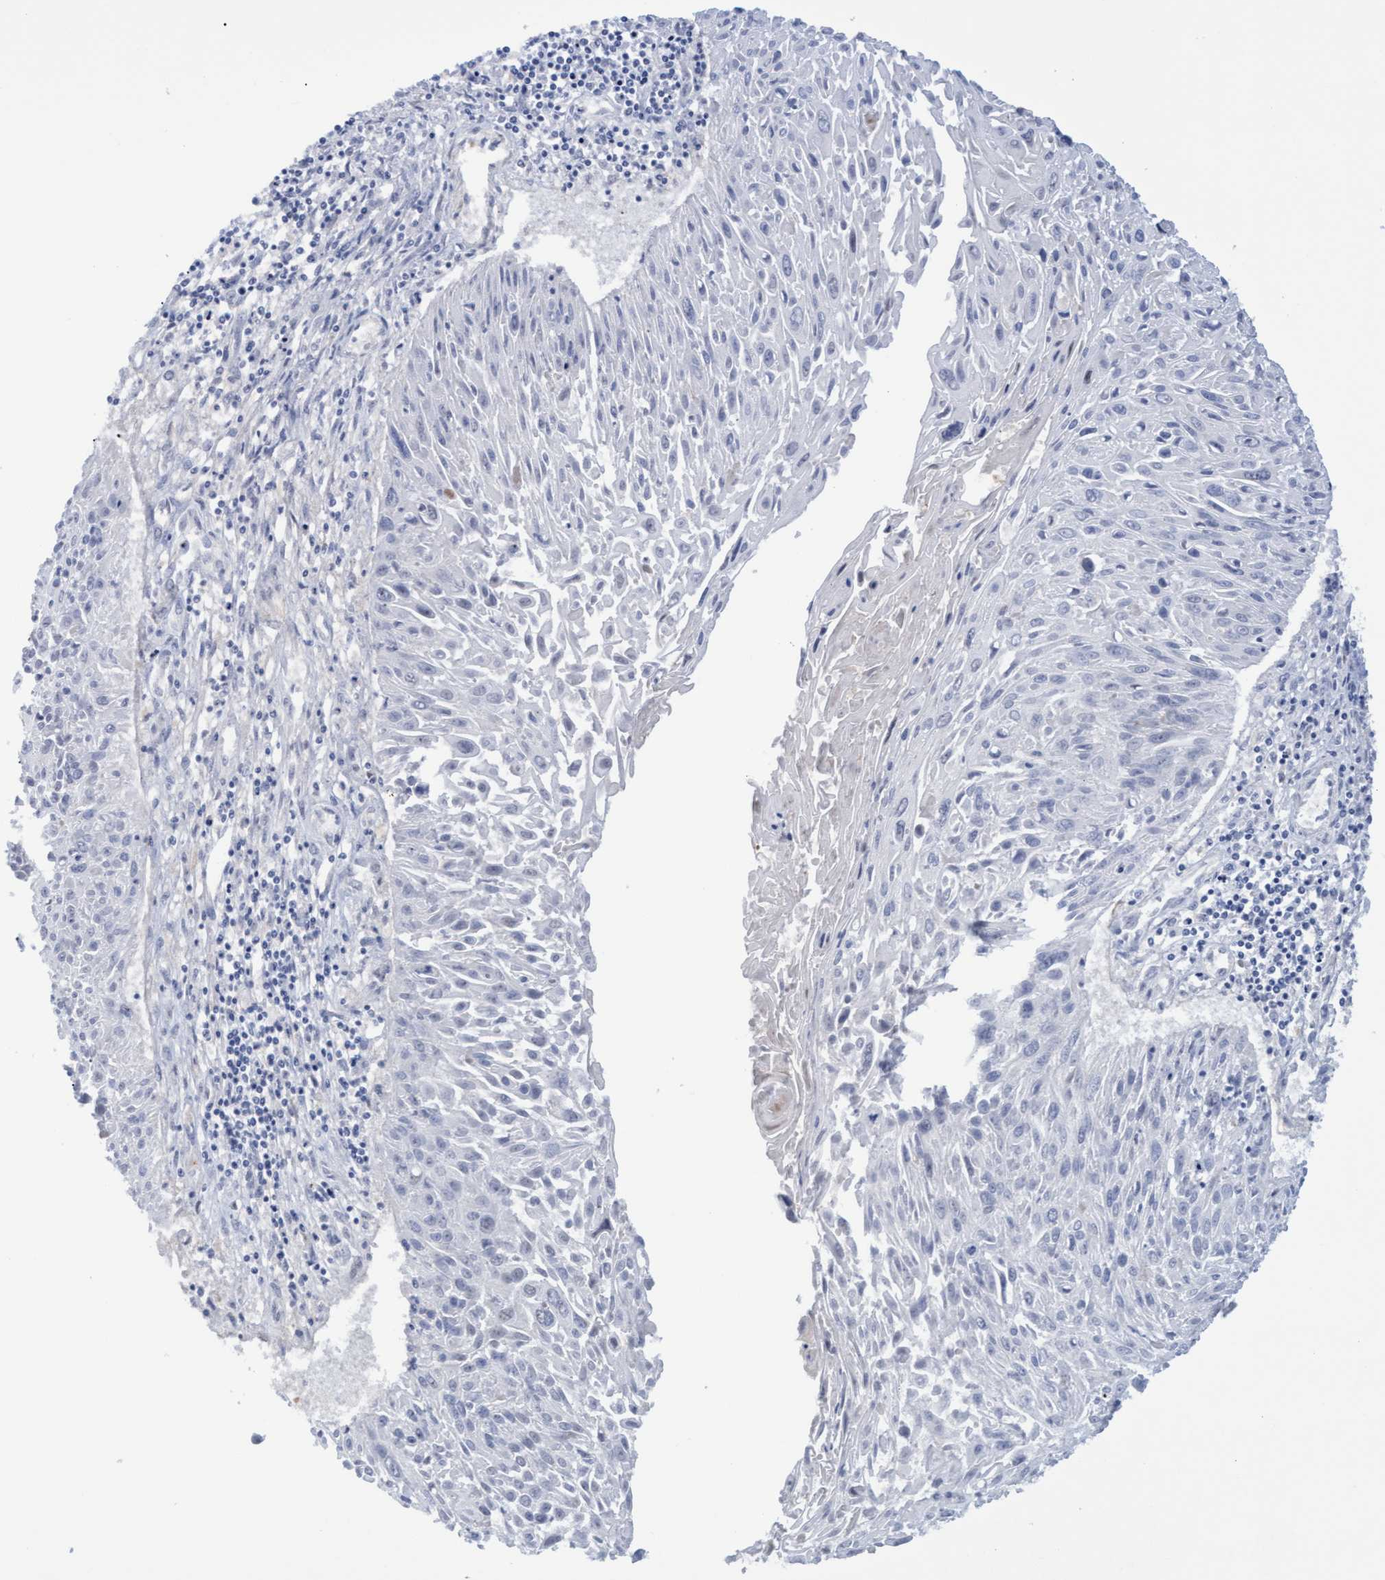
{"staining": {"intensity": "negative", "quantity": "none", "location": "none"}, "tissue": "cervical cancer", "cell_type": "Tumor cells", "image_type": "cancer", "snomed": [{"axis": "morphology", "description": "Squamous cell carcinoma, NOS"}, {"axis": "topography", "description": "Cervix"}], "caption": "Immunohistochemical staining of human cervical cancer (squamous cell carcinoma) shows no significant positivity in tumor cells.", "gene": "PINX1", "patient": {"sex": "female", "age": 51}}